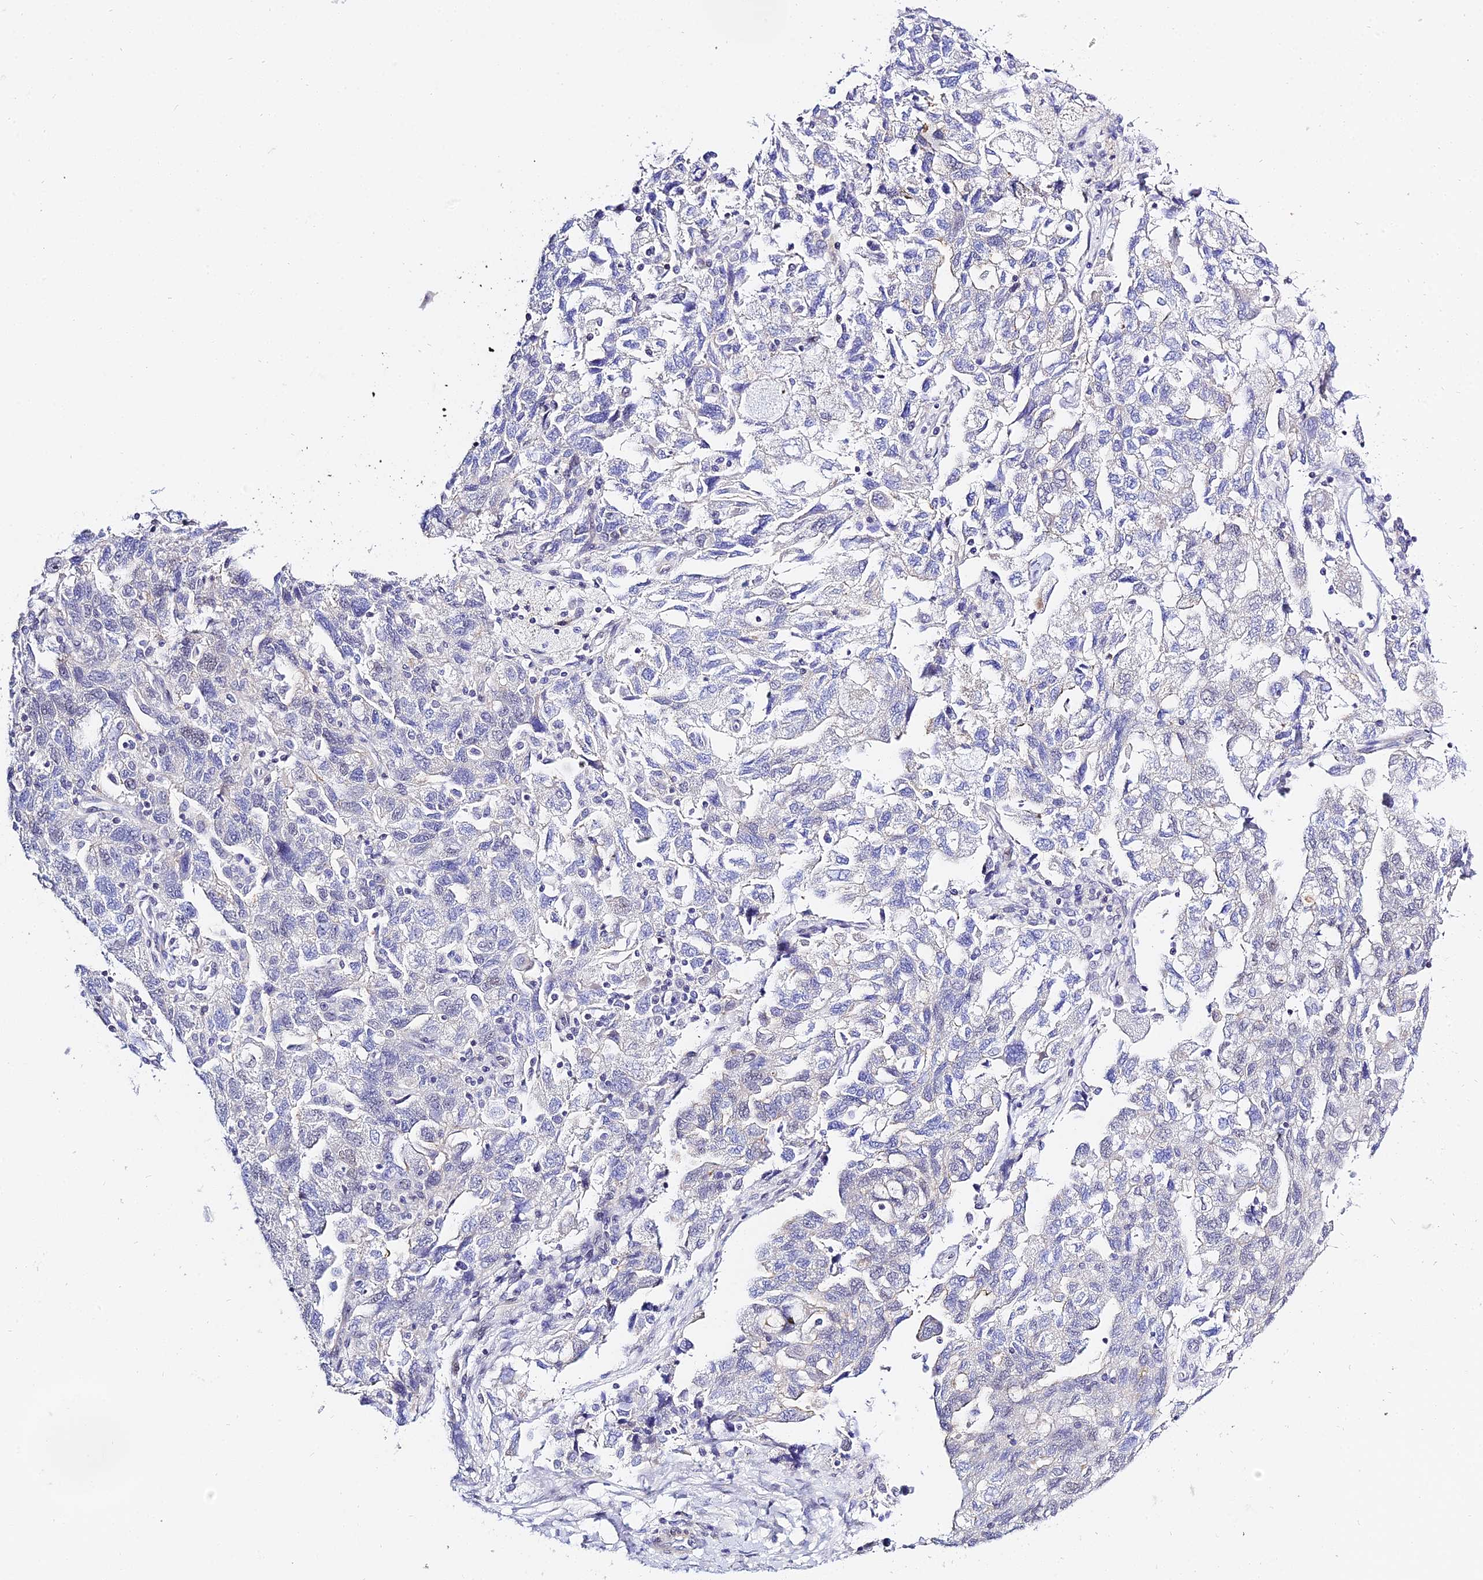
{"staining": {"intensity": "weak", "quantity": "<25%", "location": "nuclear"}, "tissue": "ovarian cancer", "cell_type": "Tumor cells", "image_type": "cancer", "snomed": [{"axis": "morphology", "description": "Carcinoma, NOS"}, {"axis": "morphology", "description": "Cystadenocarcinoma, serous, NOS"}, {"axis": "topography", "description": "Ovary"}], "caption": "Protein analysis of ovarian cancer displays no significant staining in tumor cells.", "gene": "ZNF628", "patient": {"sex": "female", "age": 69}}